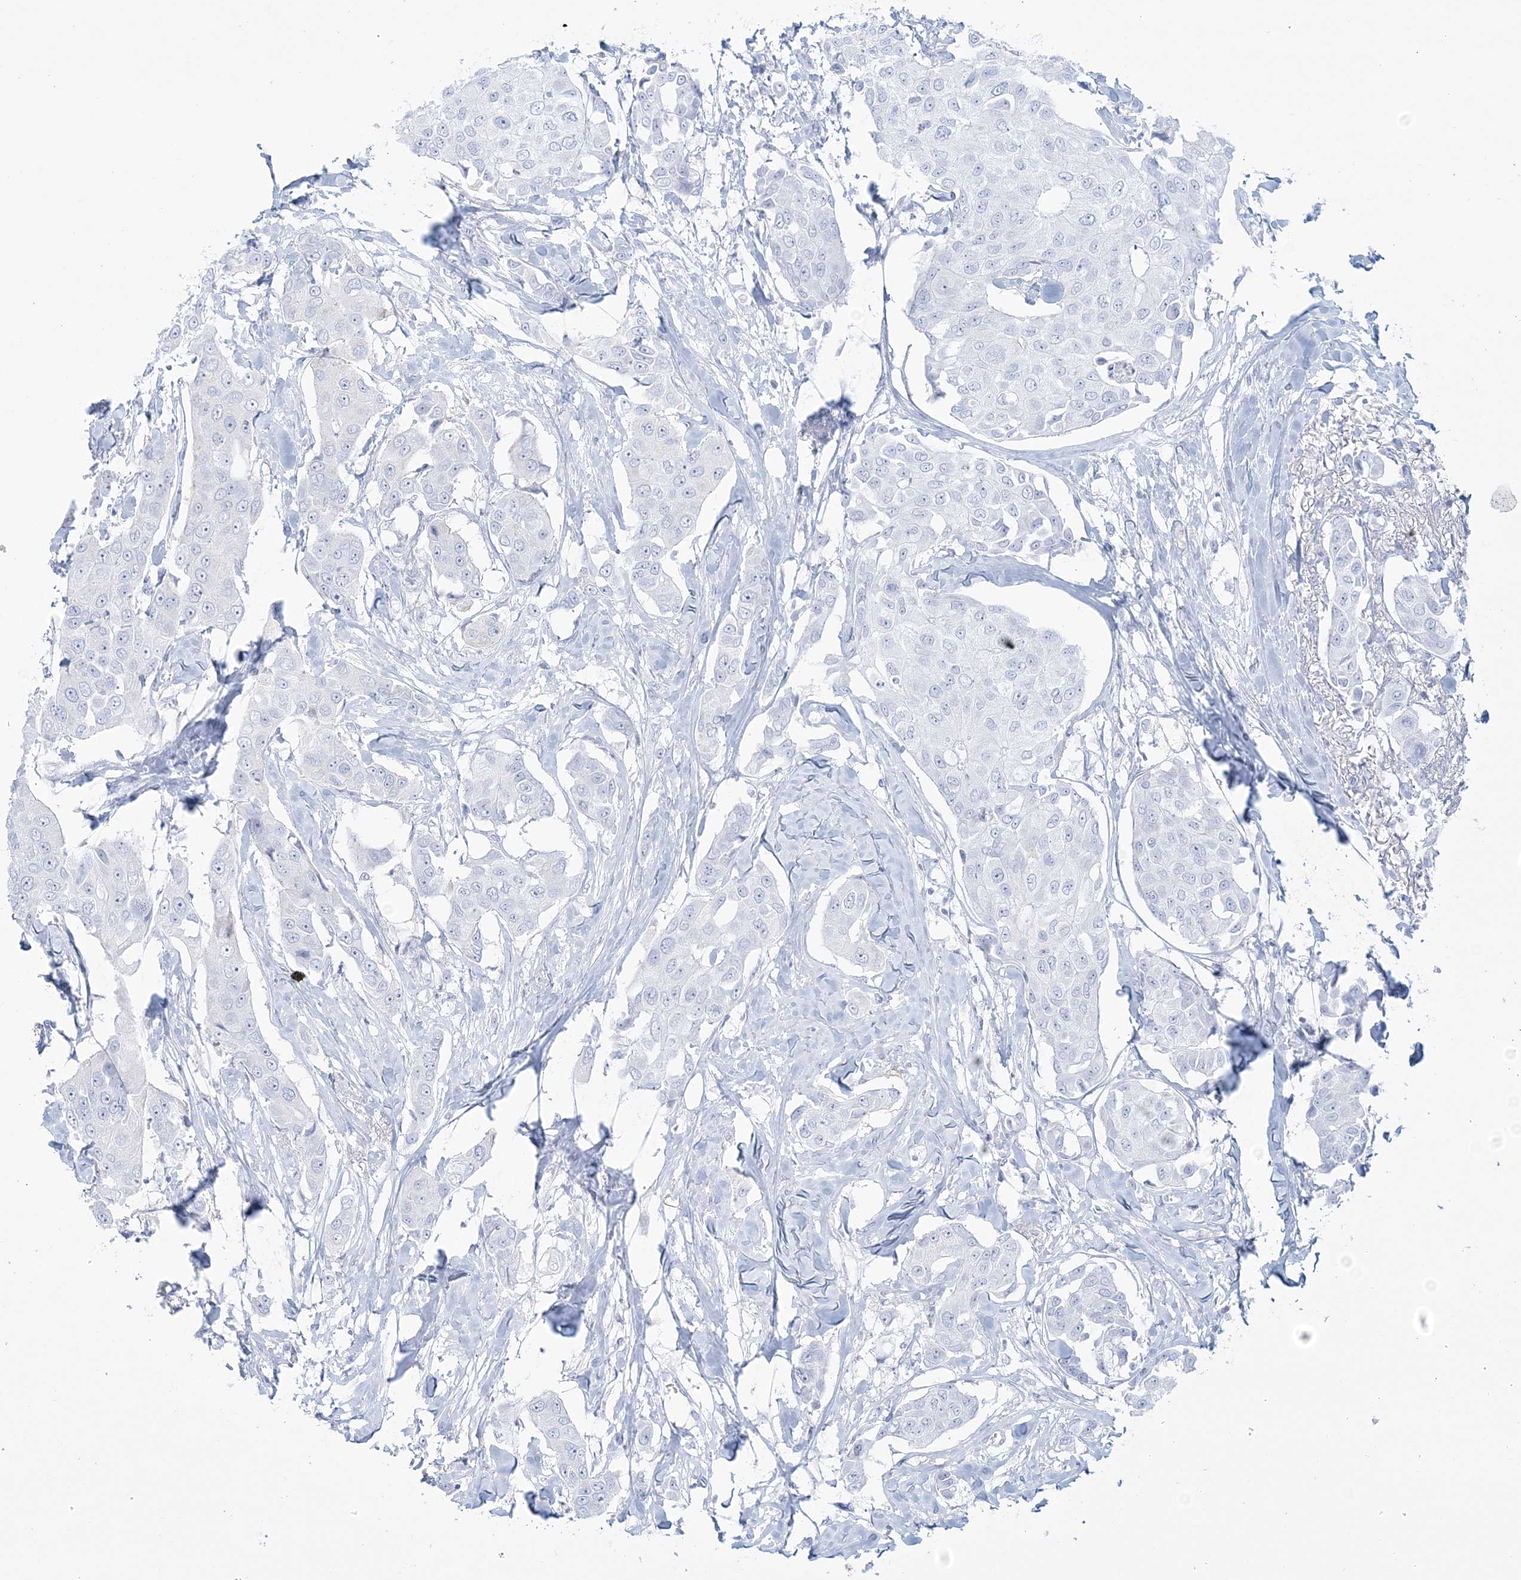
{"staining": {"intensity": "negative", "quantity": "none", "location": "none"}, "tissue": "breast cancer", "cell_type": "Tumor cells", "image_type": "cancer", "snomed": [{"axis": "morphology", "description": "Duct carcinoma"}, {"axis": "topography", "description": "Breast"}], "caption": "Immunohistochemistry (IHC) image of neoplastic tissue: infiltrating ductal carcinoma (breast) stained with DAB (3,3'-diaminobenzidine) shows no significant protein staining in tumor cells.", "gene": "ADGB", "patient": {"sex": "female", "age": 80}}